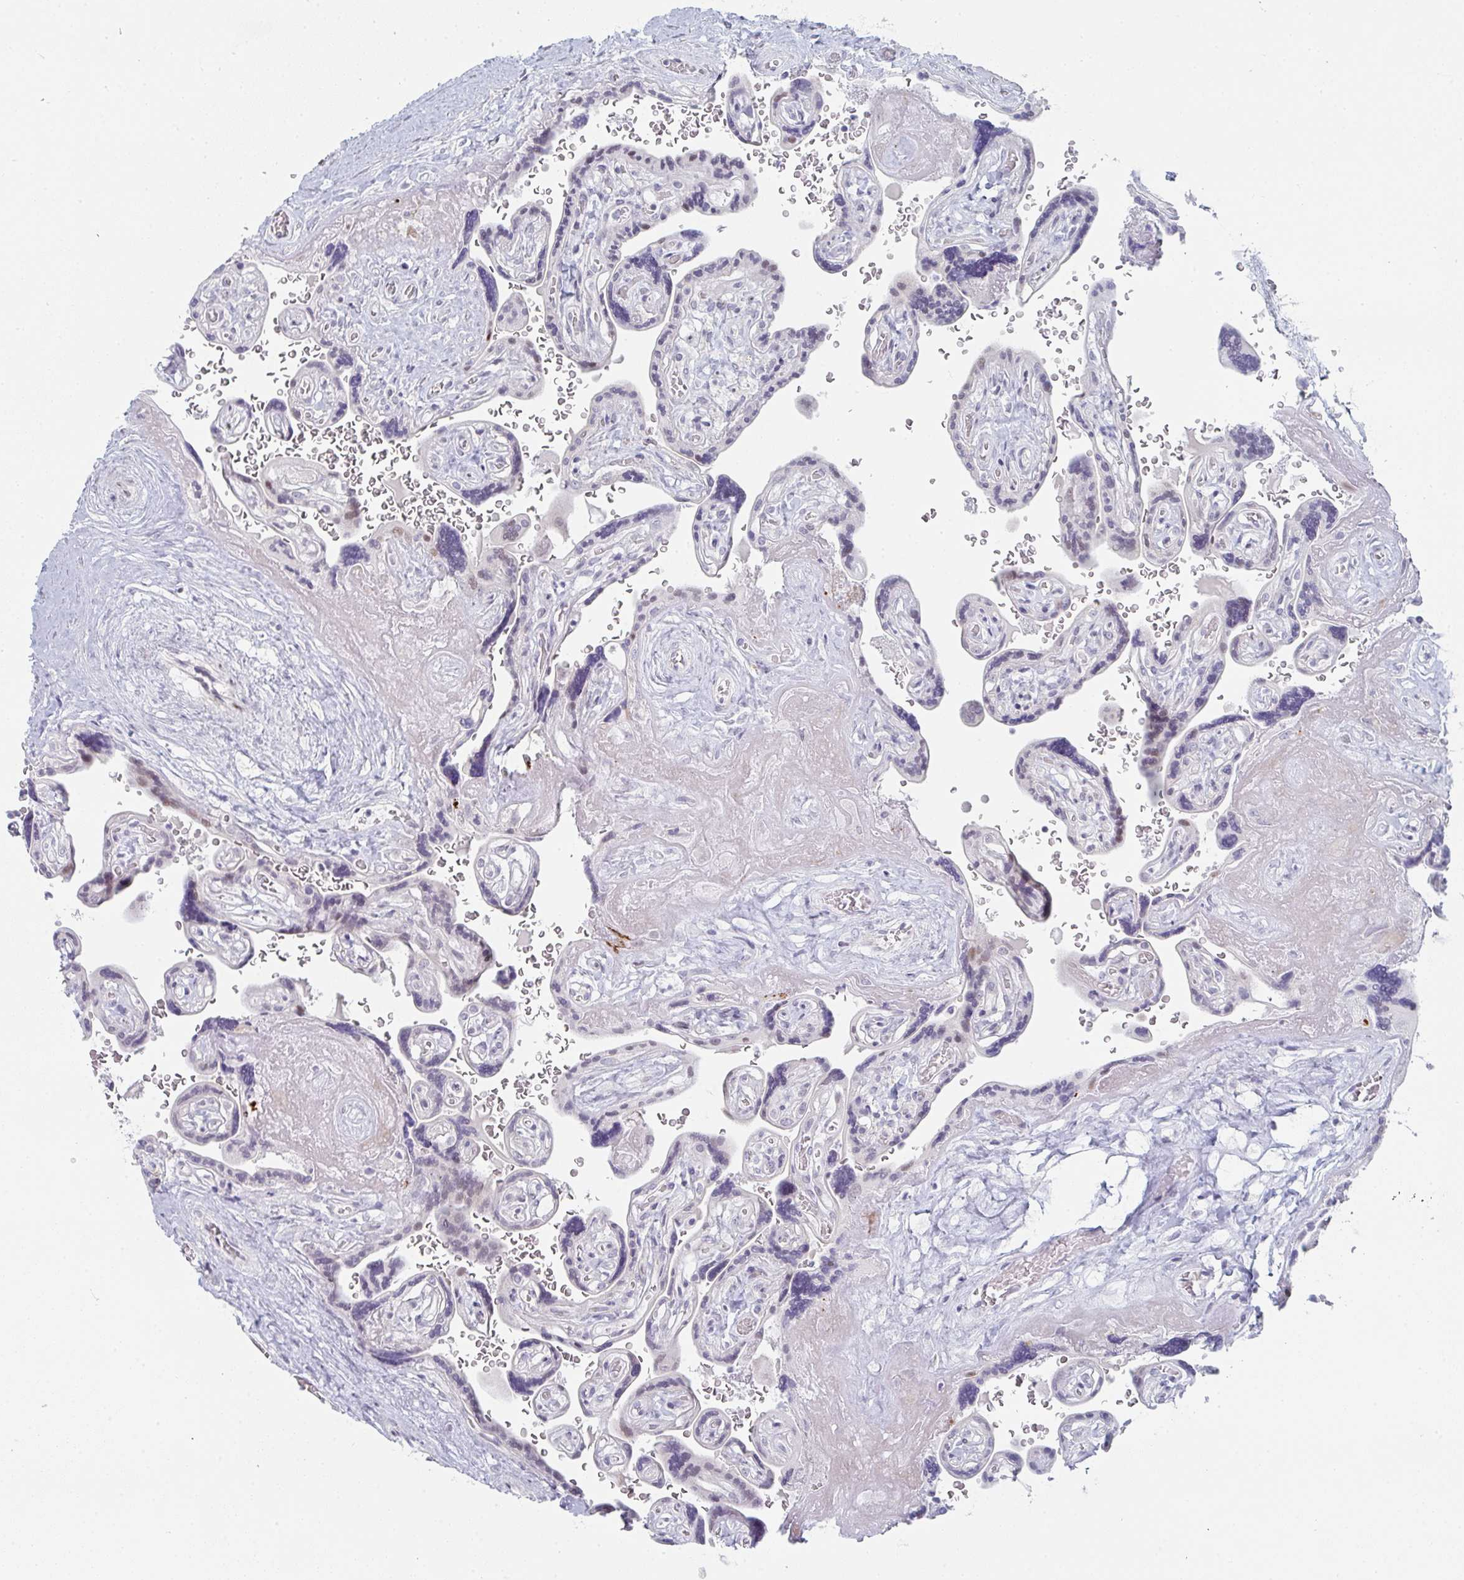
{"staining": {"intensity": "negative", "quantity": "none", "location": "none"}, "tissue": "placenta", "cell_type": "Decidual cells", "image_type": "normal", "snomed": [{"axis": "morphology", "description": "Normal tissue, NOS"}, {"axis": "topography", "description": "Placenta"}], "caption": "Immunohistochemistry of benign placenta demonstrates no positivity in decidual cells. (DAB (3,3'-diaminobenzidine) IHC visualized using brightfield microscopy, high magnification).", "gene": "POU2AF2", "patient": {"sex": "female", "age": 32}}